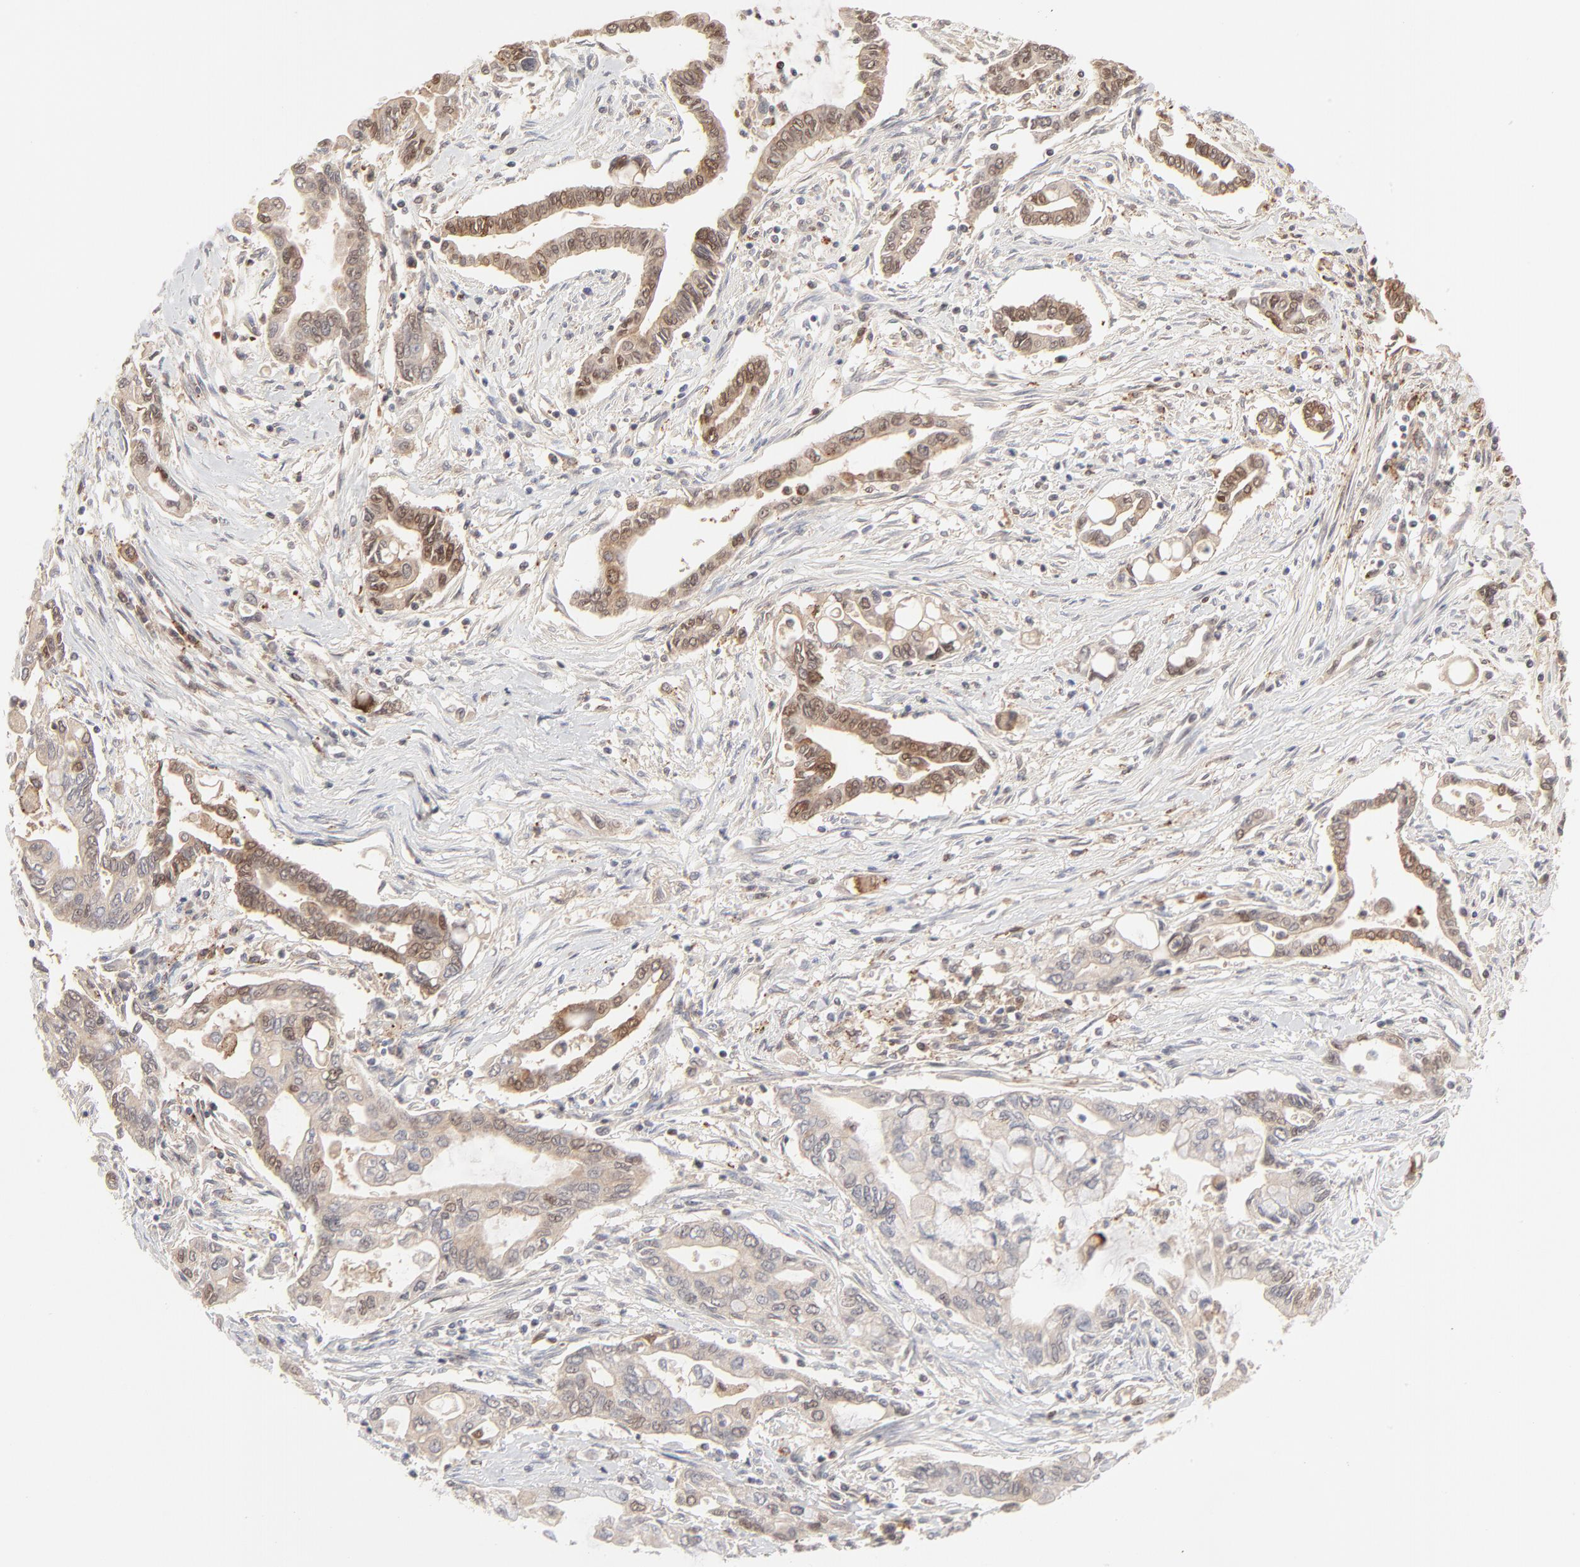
{"staining": {"intensity": "moderate", "quantity": "25%-75%", "location": "nuclear"}, "tissue": "pancreatic cancer", "cell_type": "Tumor cells", "image_type": "cancer", "snomed": [{"axis": "morphology", "description": "Adenocarcinoma, NOS"}, {"axis": "topography", "description": "Pancreas"}], "caption": "Immunohistochemistry (IHC) of human pancreatic adenocarcinoma shows medium levels of moderate nuclear positivity in about 25%-75% of tumor cells. Using DAB (3,3'-diaminobenzidine) (brown) and hematoxylin (blue) stains, captured at high magnification using brightfield microscopy.", "gene": "CDK6", "patient": {"sex": "female", "age": 57}}